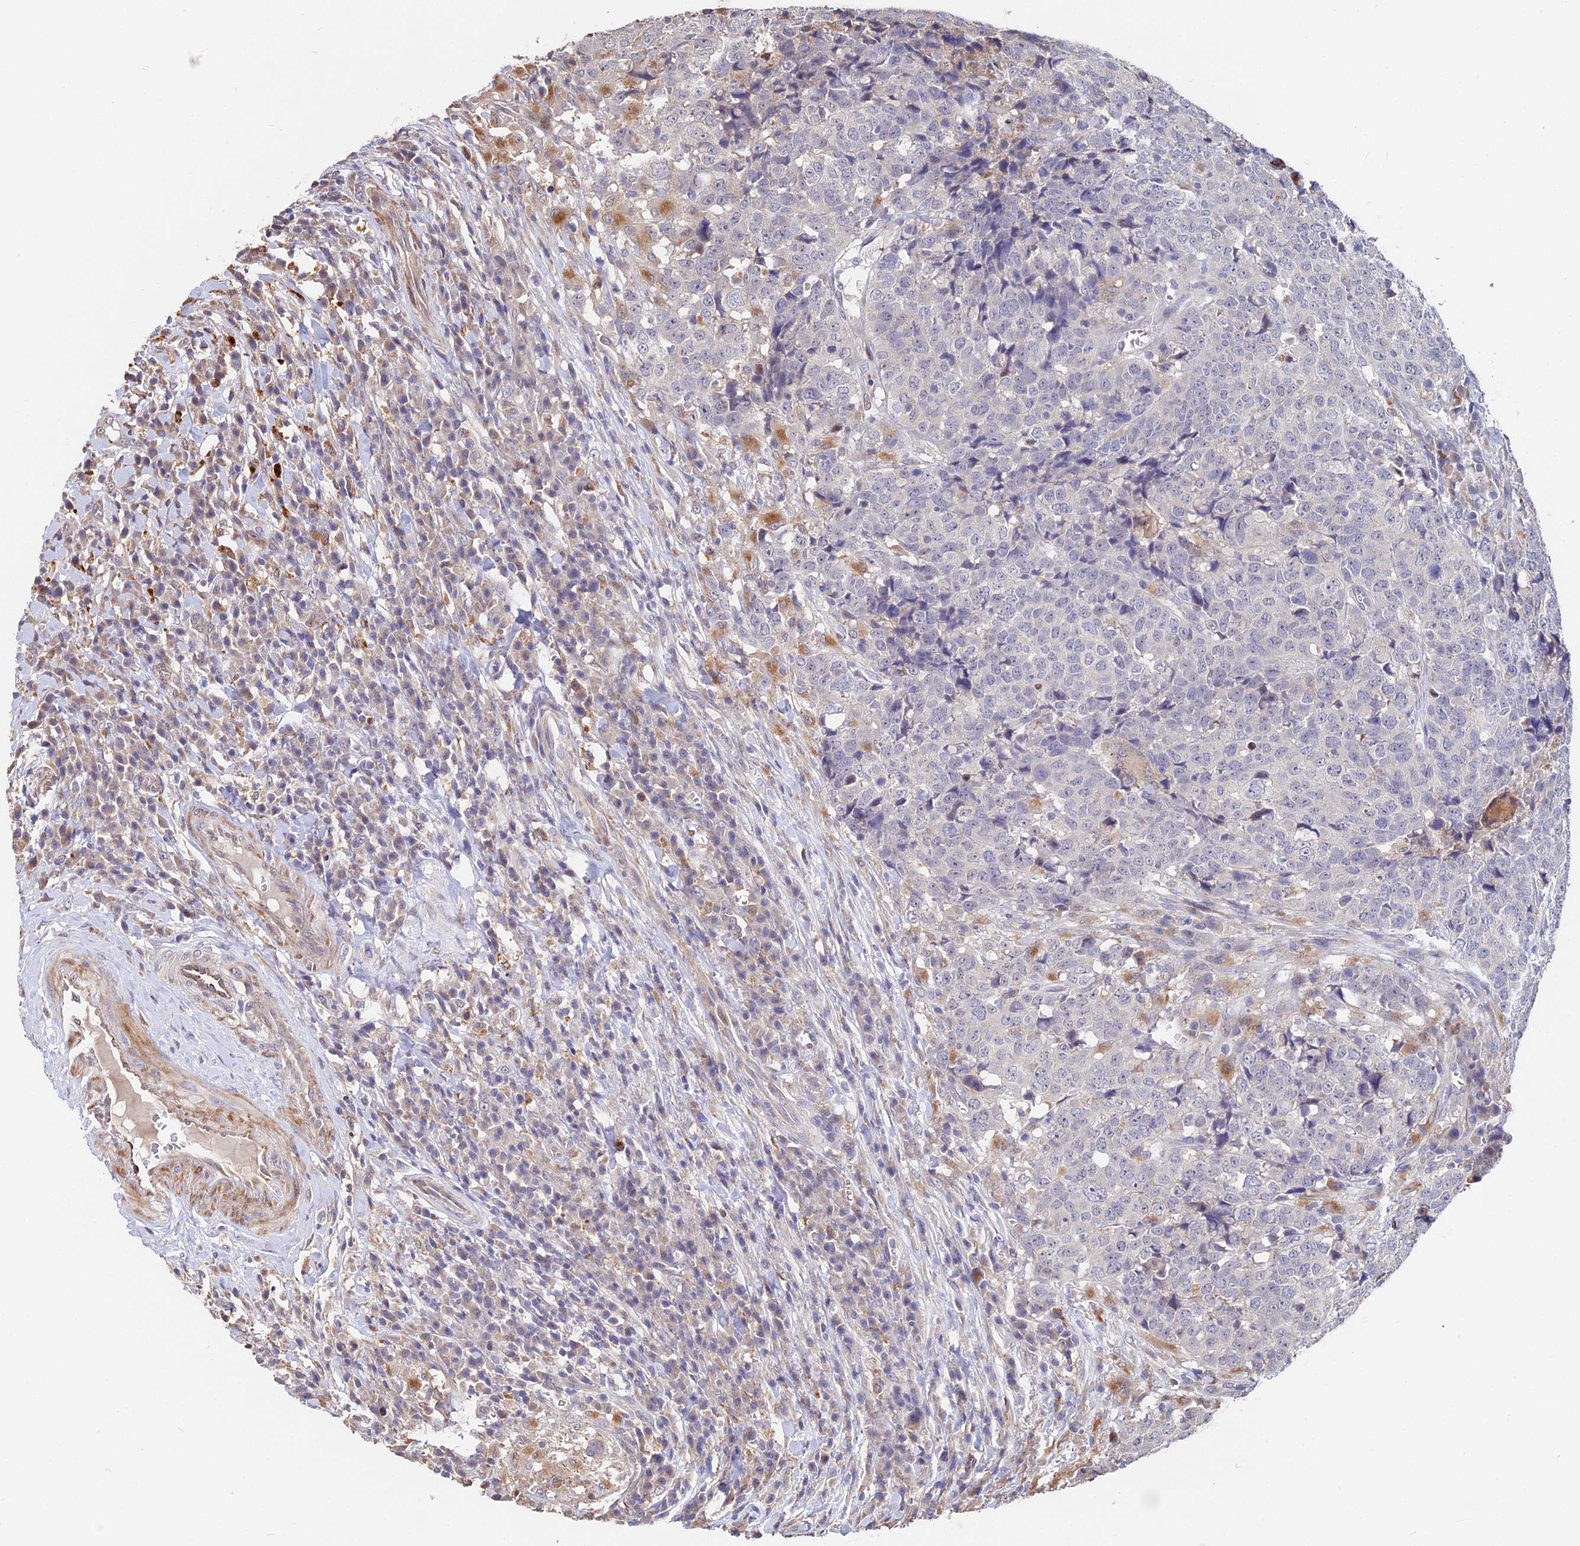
{"staining": {"intensity": "negative", "quantity": "none", "location": "none"}, "tissue": "head and neck cancer", "cell_type": "Tumor cells", "image_type": "cancer", "snomed": [{"axis": "morphology", "description": "Squamous cell carcinoma, NOS"}, {"axis": "topography", "description": "Head-Neck"}], "caption": "Tumor cells are negative for protein expression in human head and neck squamous cell carcinoma.", "gene": "ACTR5", "patient": {"sex": "male", "age": 66}}